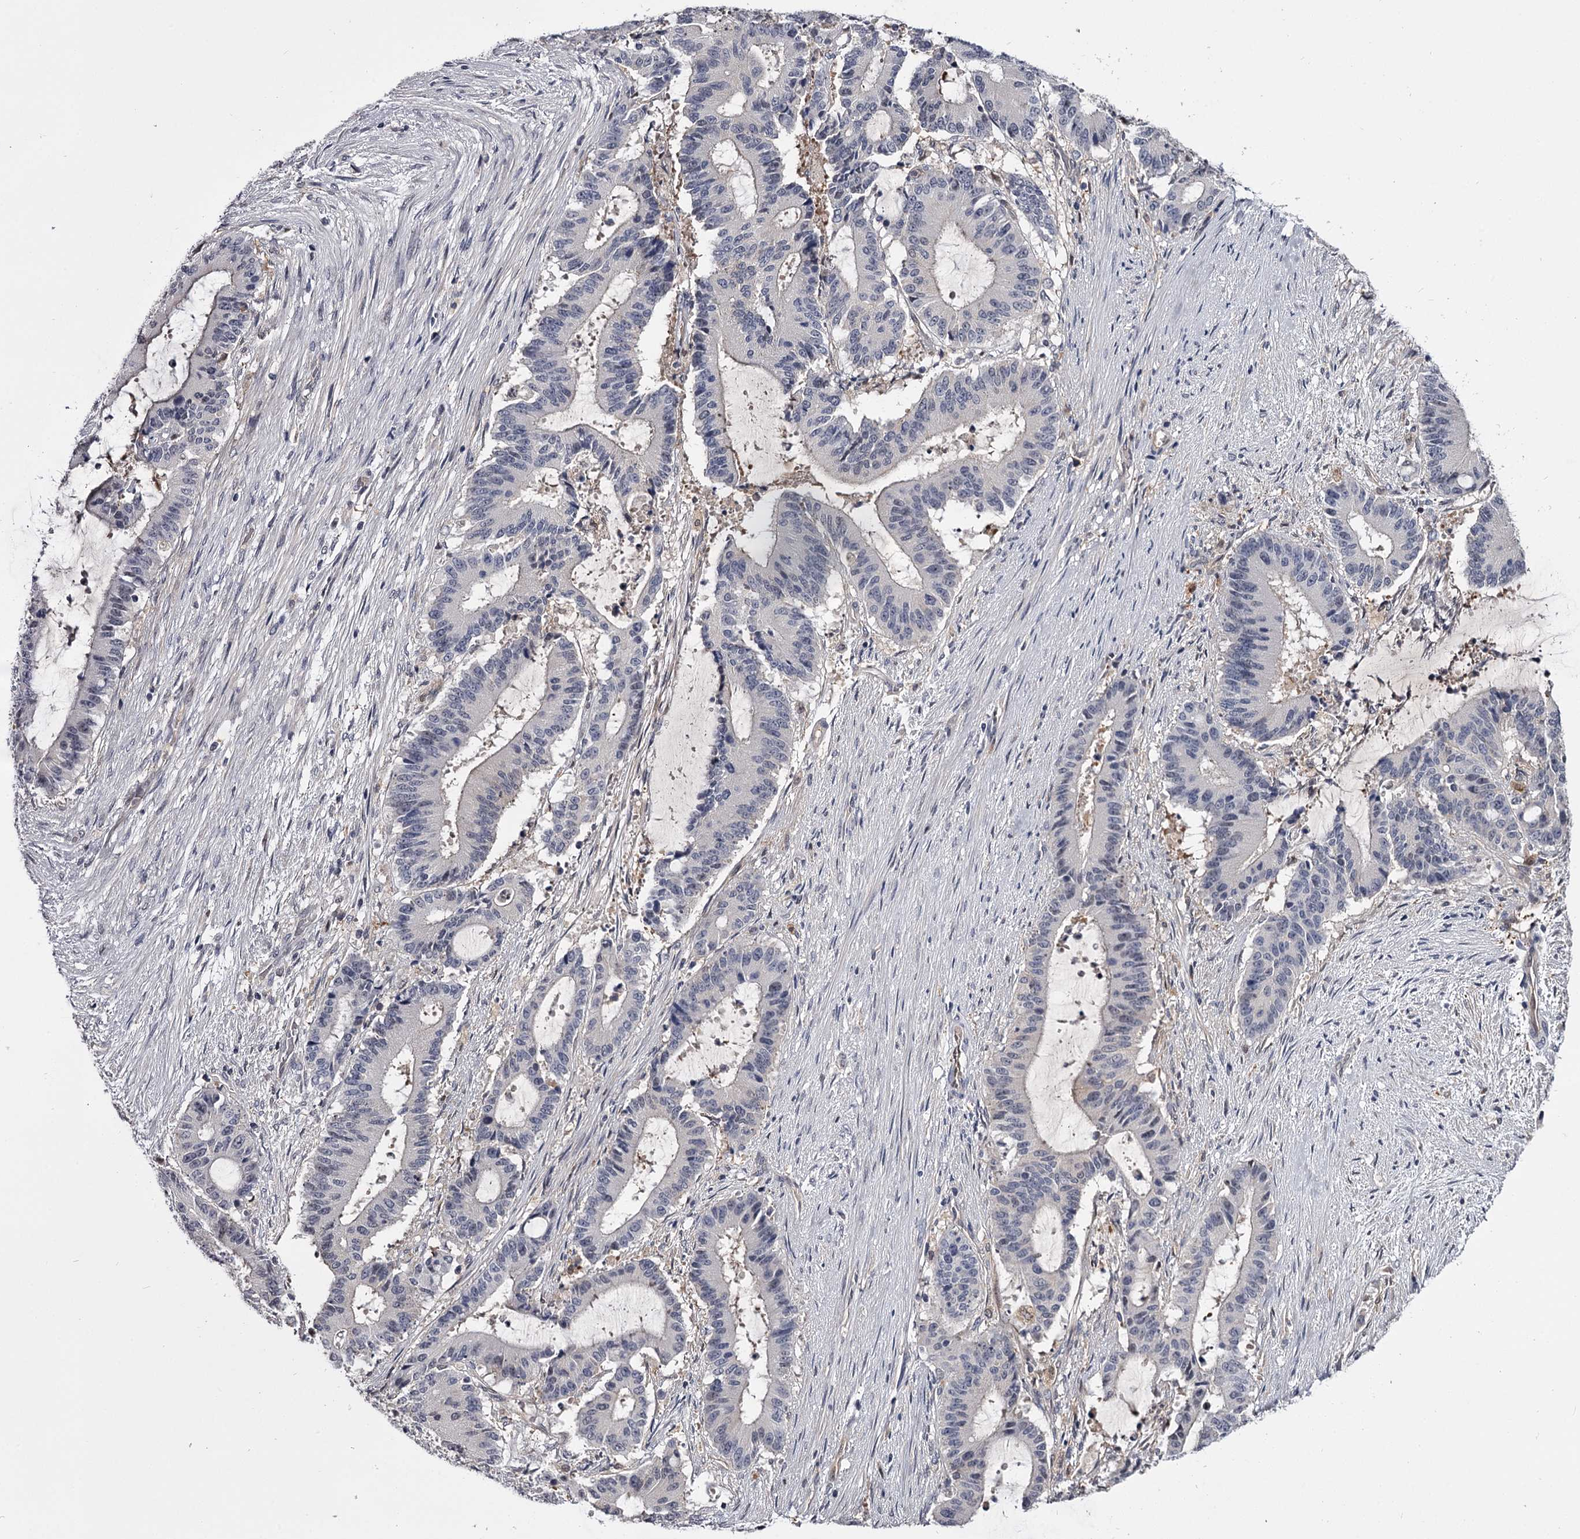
{"staining": {"intensity": "negative", "quantity": "none", "location": "none"}, "tissue": "liver cancer", "cell_type": "Tumor cells", "image_type": "cancer", "snomed": [{"axis": "morphology", "description": "Normal tissue, NOS"}, {"axis": "morphology", "description": "Cholangiocarcinoma"}, {"axis": "topography", "description": "Liver"}, {"axis": "topography", "description": "Peripheral nerve tissue"}], "caption": "A high-resolution histopathology image shows immunohistochemistry (IHC) staining of cholangiocarcinoma (liver), which displays no significant expression in tumor cells. (Brightfield microscopy of DAB IHC at high magnification).", "gene": "GSTO1", "patient": {"sex": "female", "age": 73}}